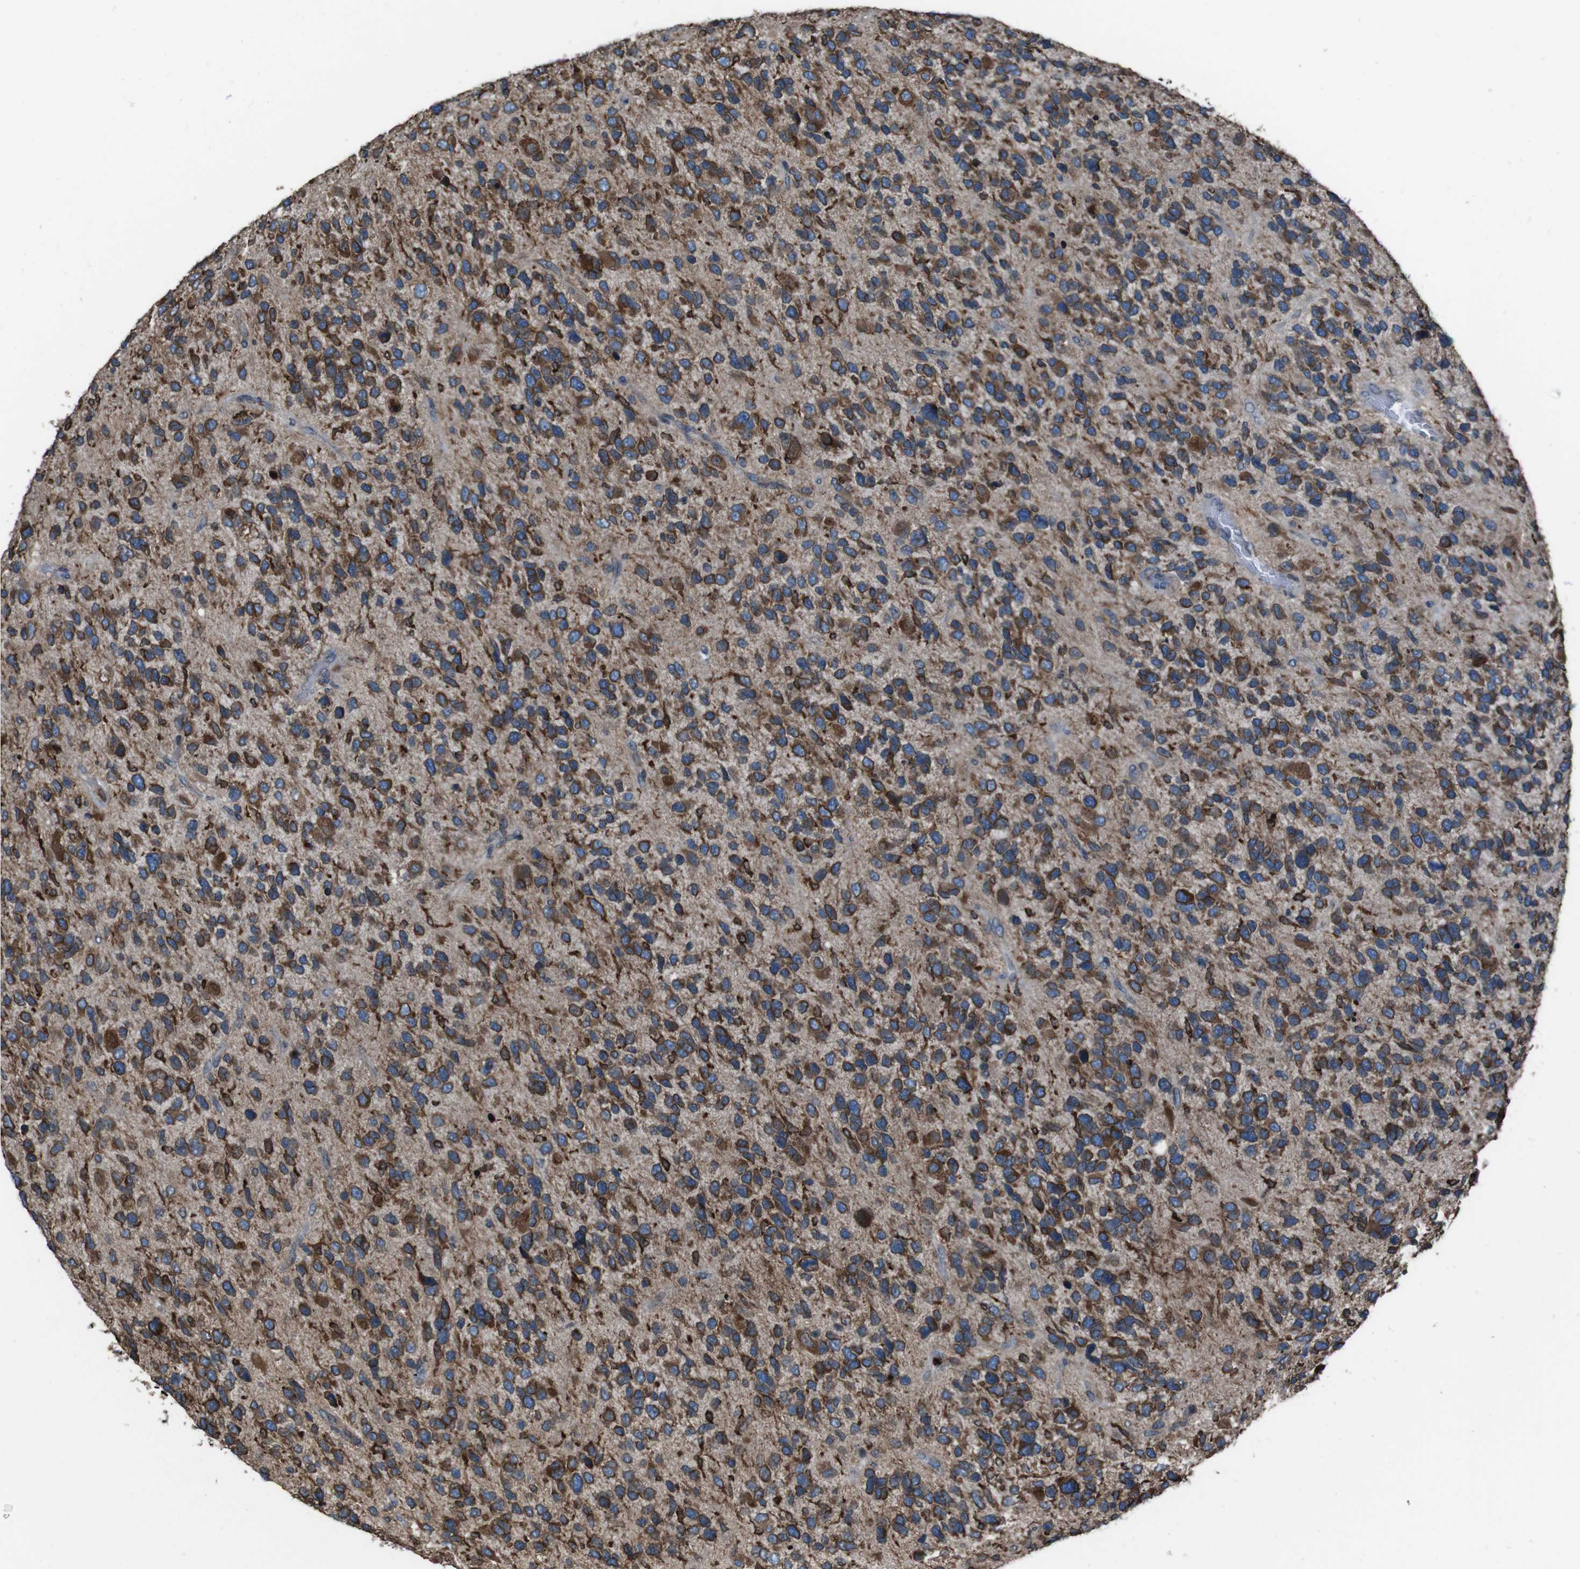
{"staining": {"intensity": "moderate", "quantity": "25%-75%", "location": "cytoplasmic/membranous"}, "tissue": "glioma", "cell_type": "Tumor cells", "image_type": "cancer", "snomed": [{"axis": "morphology", "description": "Glioma, malignant, High grade"}, {"axis": "topography", "description": "Brain"}], "caption": "Immunohistochemistry micrograph of malignant high-grade glioma stained for a protein (brown), which demonstrates medium levels of moderate cytoplasmic/membranous positivity in approximately 25%-75% of tumor cells.", "gene": "APMAP", "patient": {"sex": "female", "age": 58}}